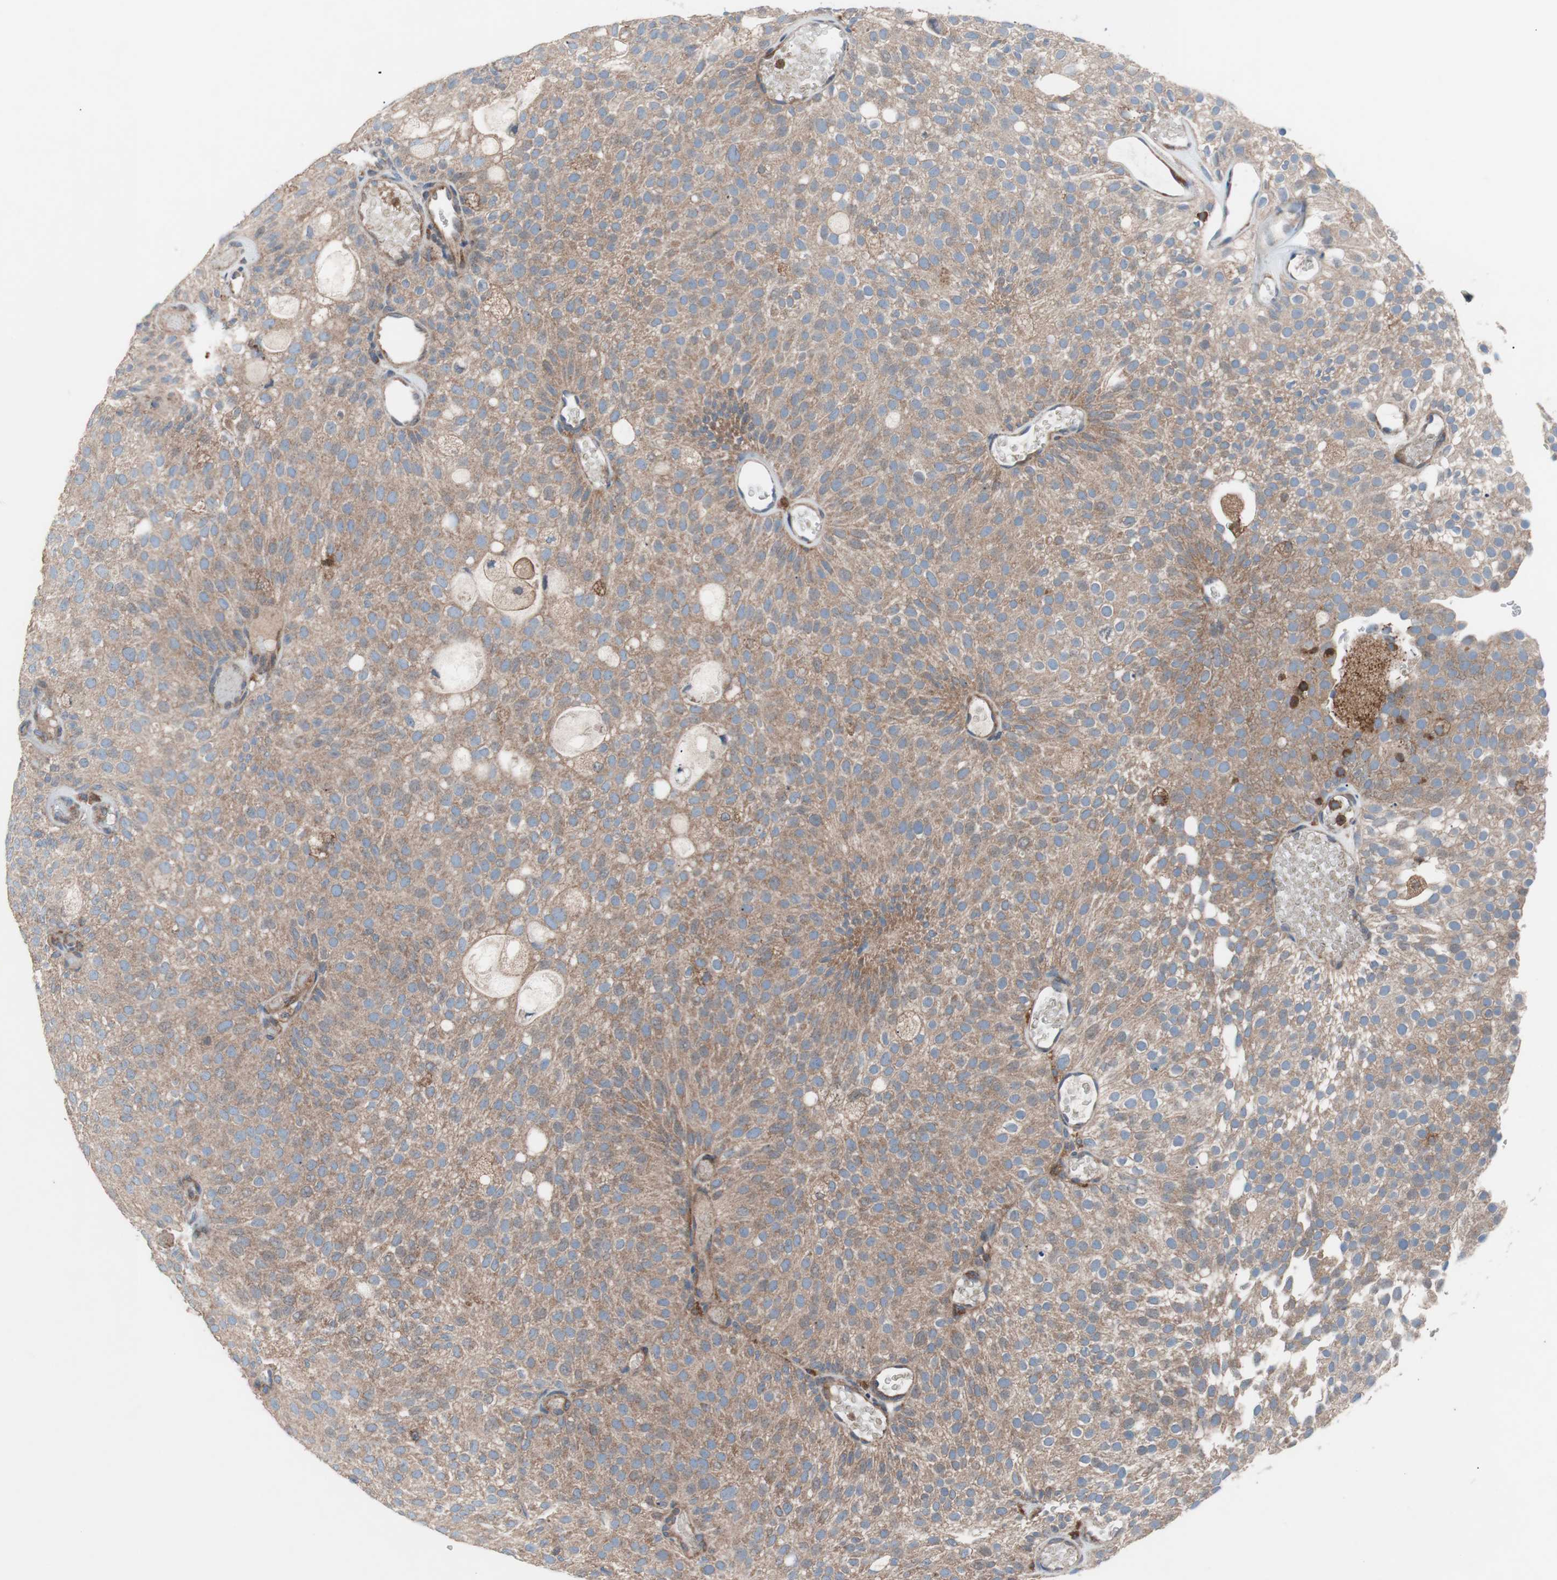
{"staining": {"intensity": "moderate", "quantity": ">75%", "location": "cytoplasmic/membranous"}, "tissue": "urothelial cancer", "cell_type": "Tumor cells", "image_type": "cancer", "snomed": [{"axis": "morphology", "description": "Urothelial carcinoma, Low grade"}, {"axis": "topography", "description": "Urinary bladder"}], "caption": "Urothelial carcinoma (low-grade) was stained to show a protein in brown. There is medium levels of moderate cytoplasmic/membranous expression in about >75% of tumor cells.", "gene": "PIK3R1", "patient": {"sex": "male", "age": 78}}